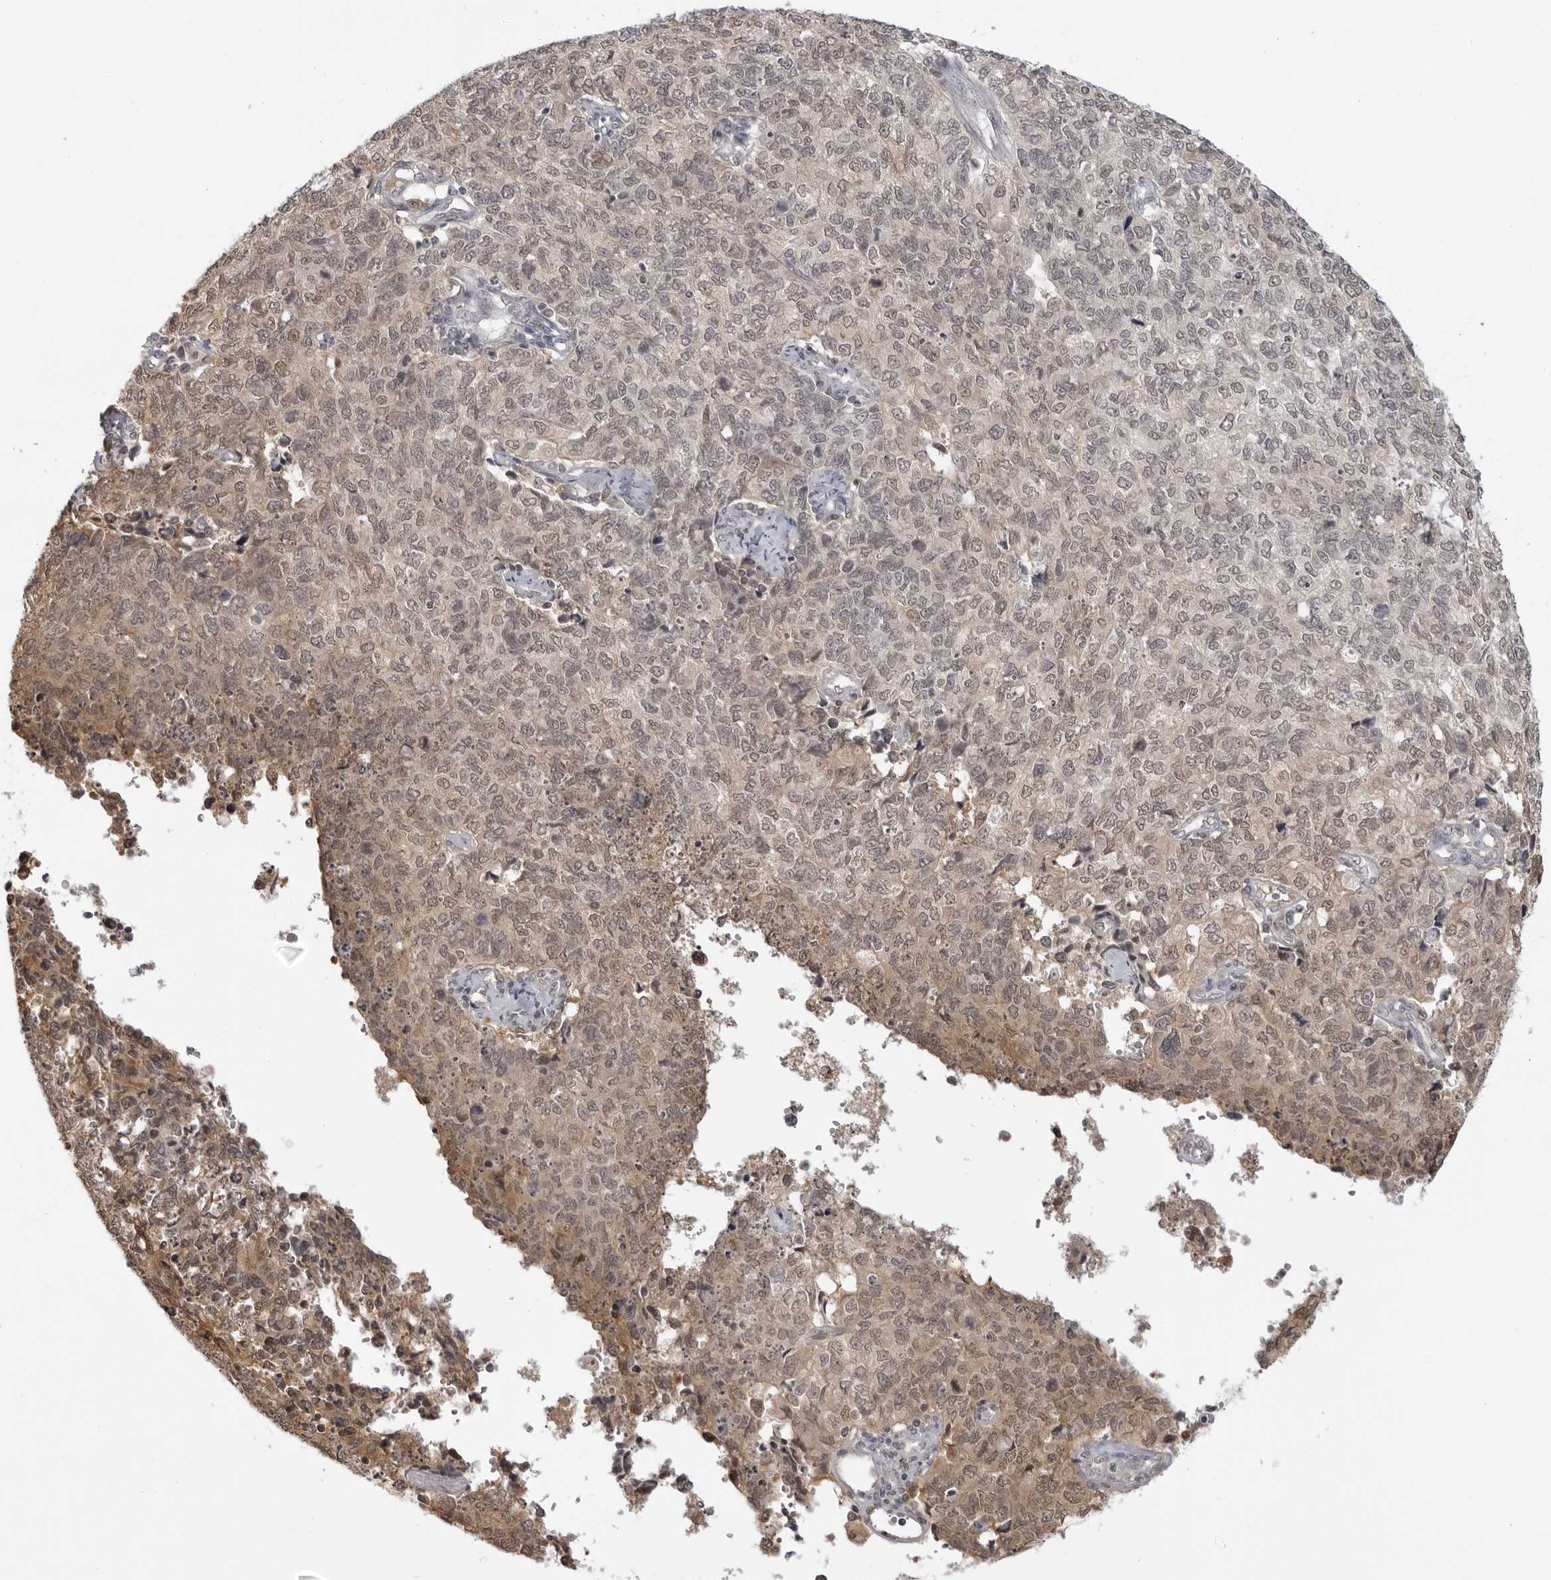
{"staining": {"intensity": "moderate", "quantity": ">75%", "location": "nuclear"}, "tissue": "cervical cancer", "cell_type": "Tumor cells", "image_type": "cancer", "snomed": [{"axis": "morphology", "description": "Squamous cell carcinoma, NOS"}, {"axis": "topography", "description": "Cervix"}], "caption": "A histopathology image of human cervical squamous cell carcinoma stained for a protein demonstrates moderate nuclear brown staining in tumor cells.", "gene": "SRGAP2", "patient": {"sex": "female", "age": 63}}